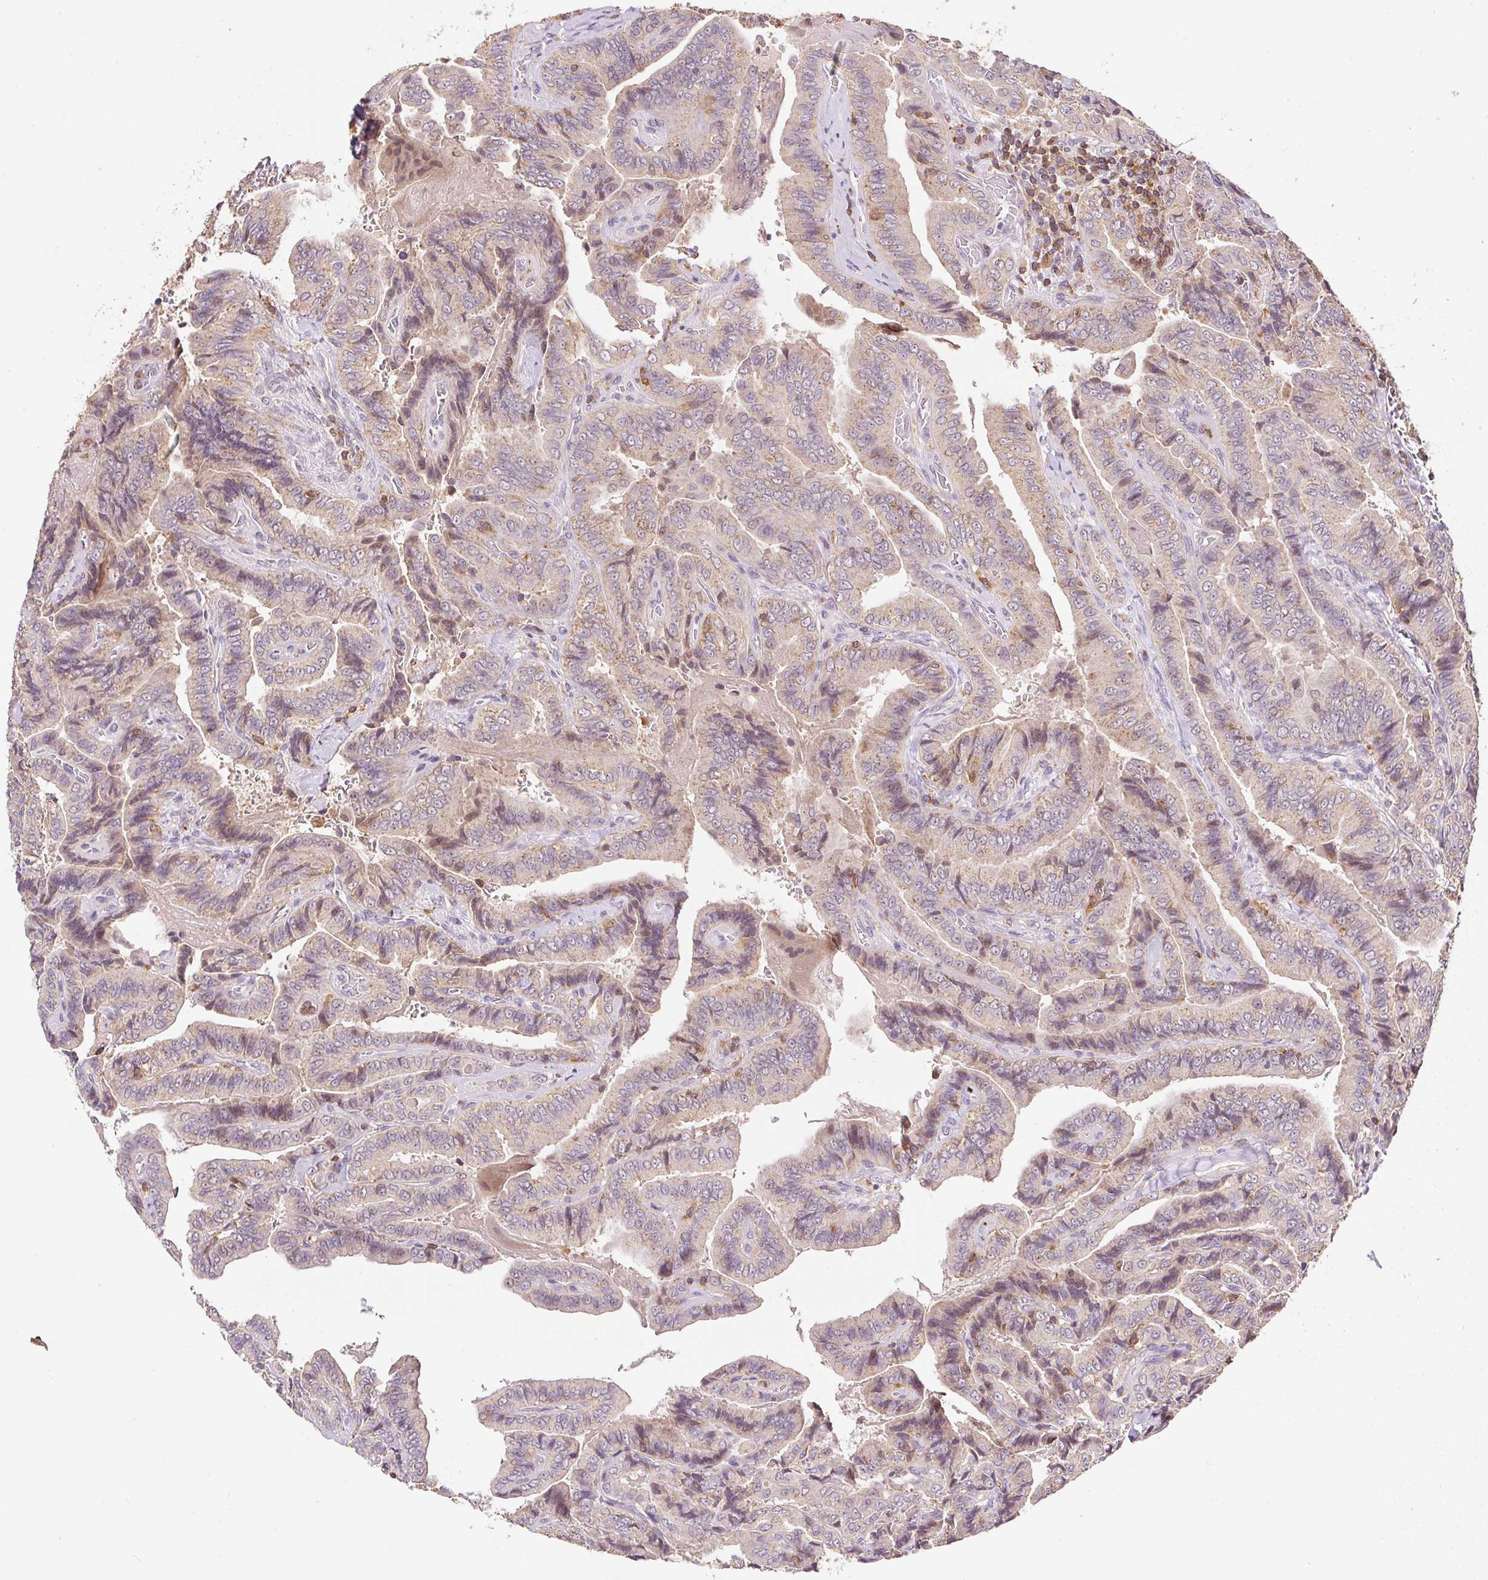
{"staining": {"intensity": "weak", "quantity": ">75%", "location": "cytoplasmic/membranous,nuclear"}, "tissue": "thyroid cancer", "cell_type": "Tumor cells", "image_type": "cancer", "snomed": [{"axis": "morphology", "description": "Papillary adenocarcinoma, NOS"}, {"axis": "topography", "description": "Thyroid gland"}], "caption": "Thyroid papillary adenocarcinoma was stained to show a protein in brown. There is low levels of weak cytoplasmic/membranous and nuclear staining in approximately >75% of tumor cells. Nuclei are stained in blue.", "gene": "CARD11", "patient": {"sex": "male", "age": 61}}